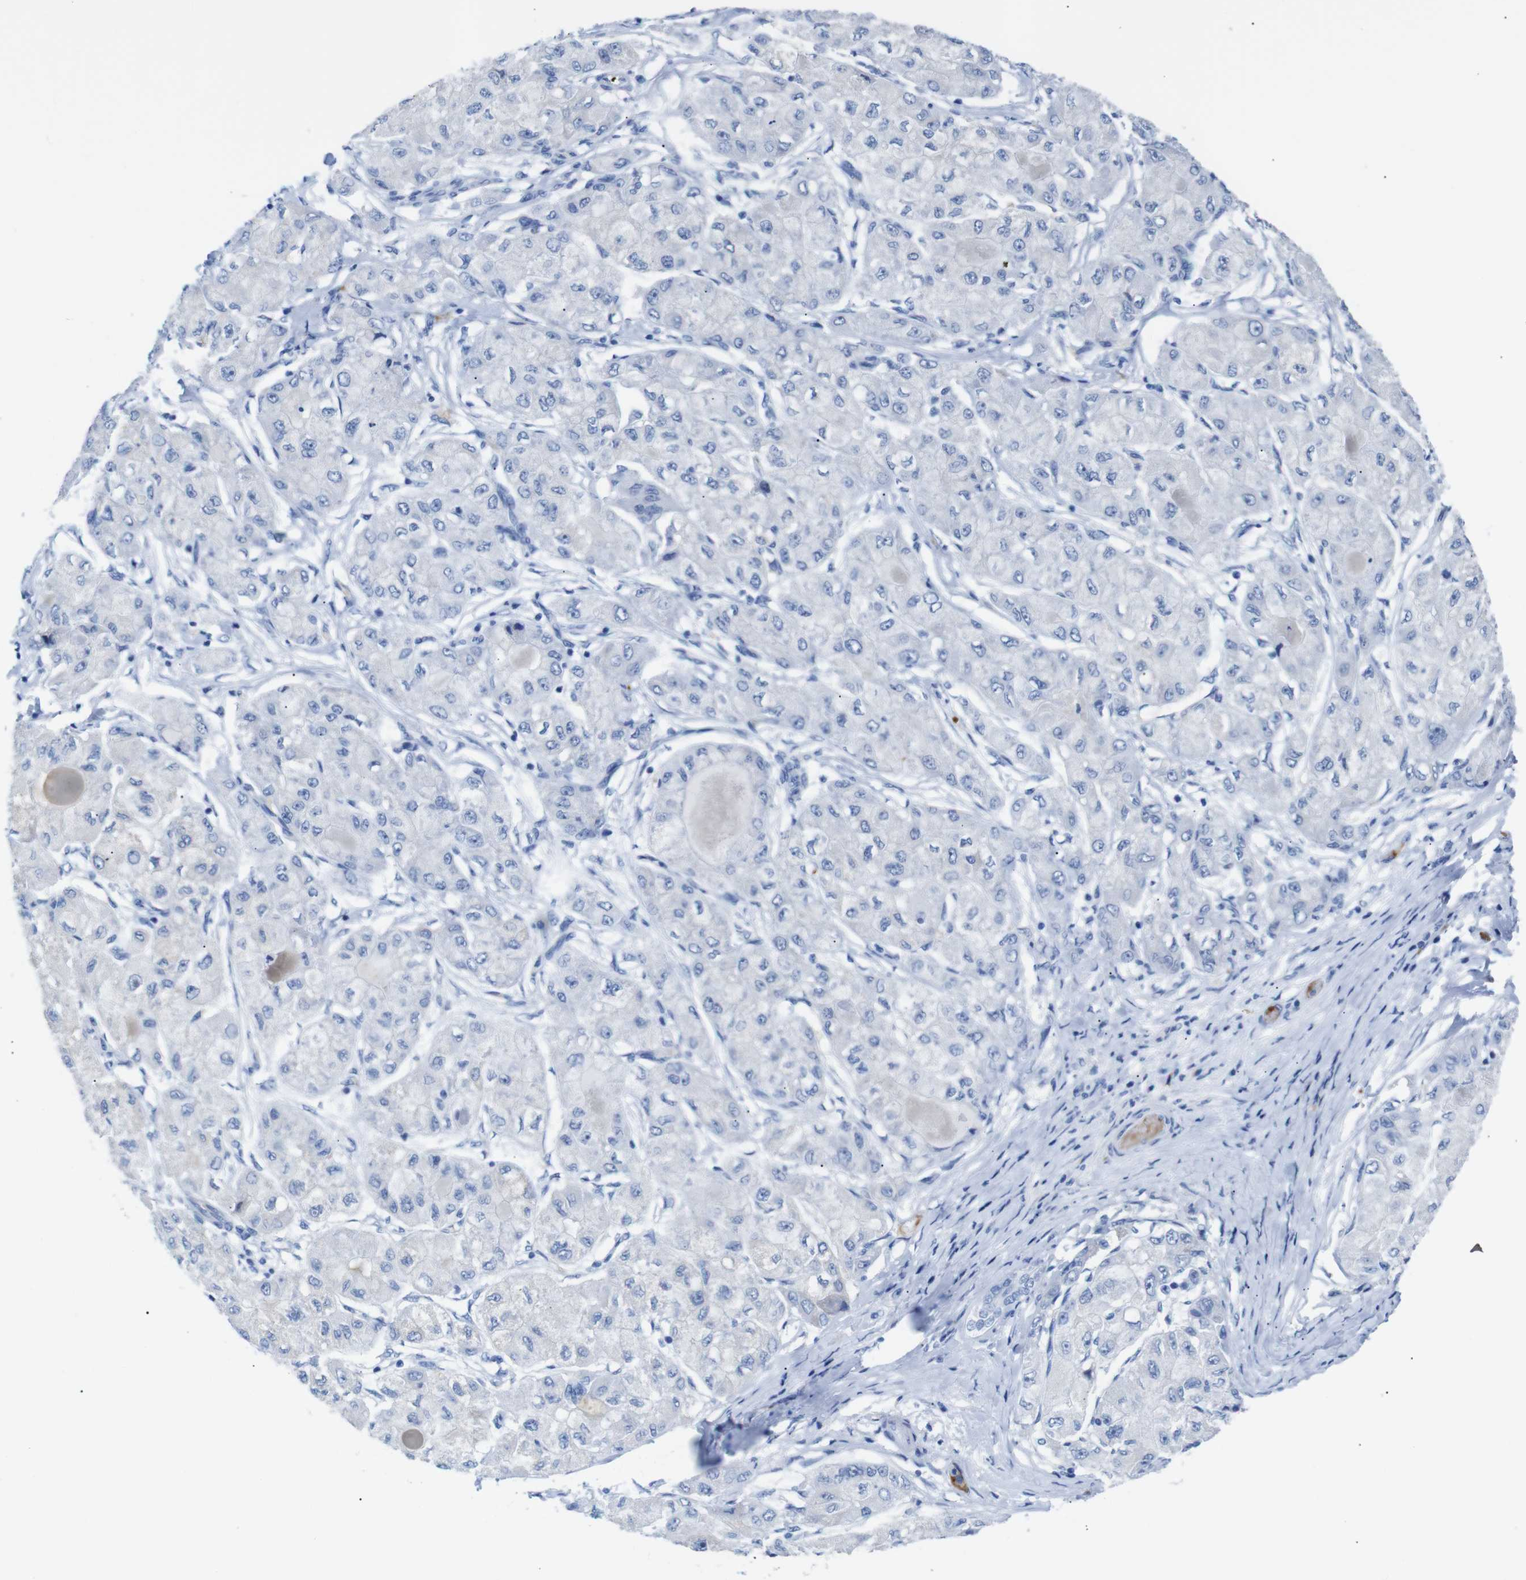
{"staining": {"intensity": "negative", "quantity": "none", "location": "none"}, "tissue": "liver cancer", "cell_type": "Tumor cells", "image_type": "cancer", "snomed": [{"axis": "morphology", "description": "Carcinoma, Hepatocellular, NOS"}, {"axis": "topography", "description": "Liver"}], "caption": "Immunohistochemical staining of hepatocellular carcinoma (liver) shows no significant staining in tumor cells. (Brightfield microscopy of DAB IHC at high magnification).", "gene": "ERVMER34-1", "patient": {"sex": "male", "age": 80}}